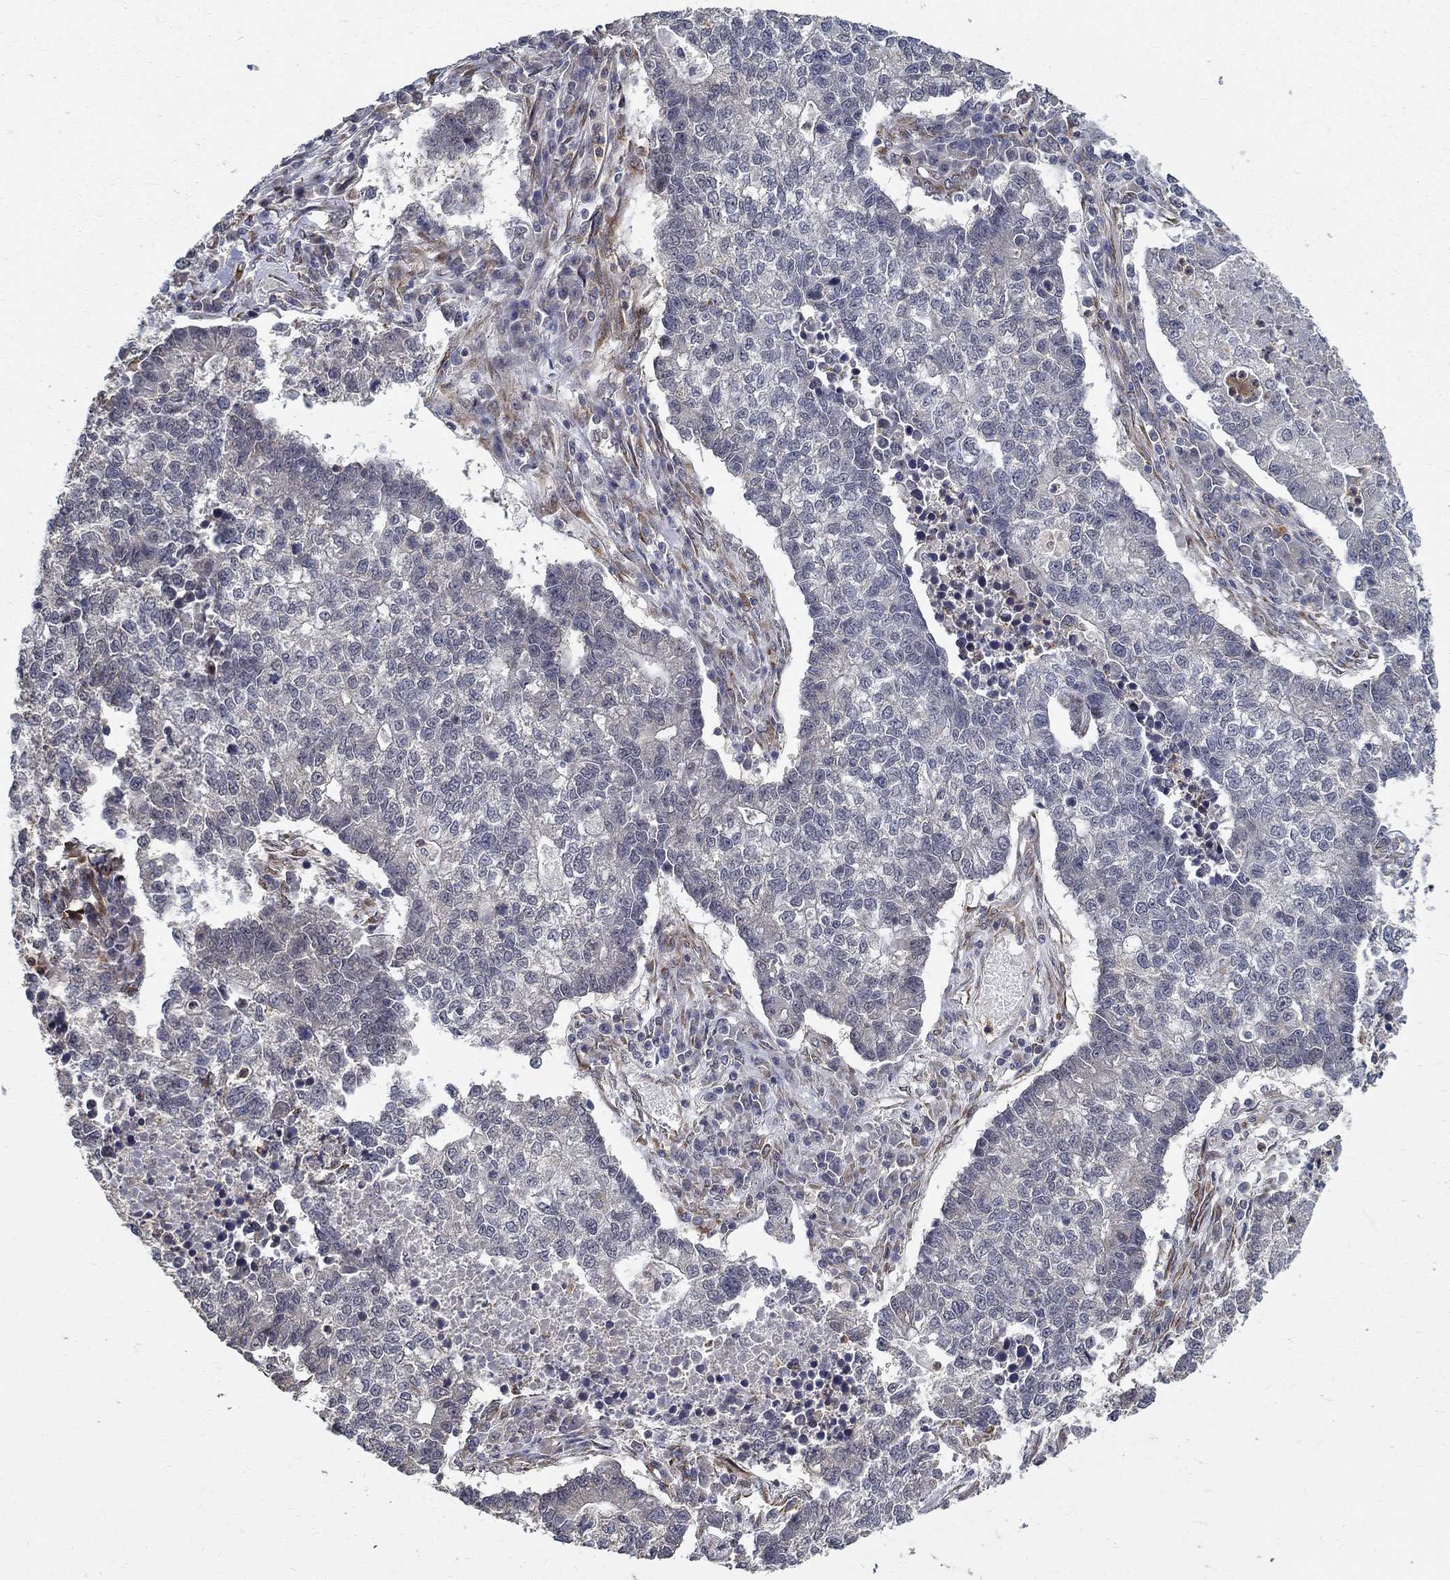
{"staining": {"intensity": "negative", "quantity": "none", "location": "none"}, "tissue": "lung cancer", "cell_type": "Tumor cells", "image_type": "cancer", "snomed": [{"axis": "morphology", "description": "Adenocarcinoma, NOS"}, {"axis": "topography", "description": "Lung"}], "caption": "Tumor cells show no significant protein positivity in lung adenocarcinoma. The staining was performed using DAB to visualize the protein expression in brown, while the nuclei were stained in blue with hematoxylin (Magnification: 20x).", "gene": "ZNF594", "patient": {"sex": "male", "age": 57}}